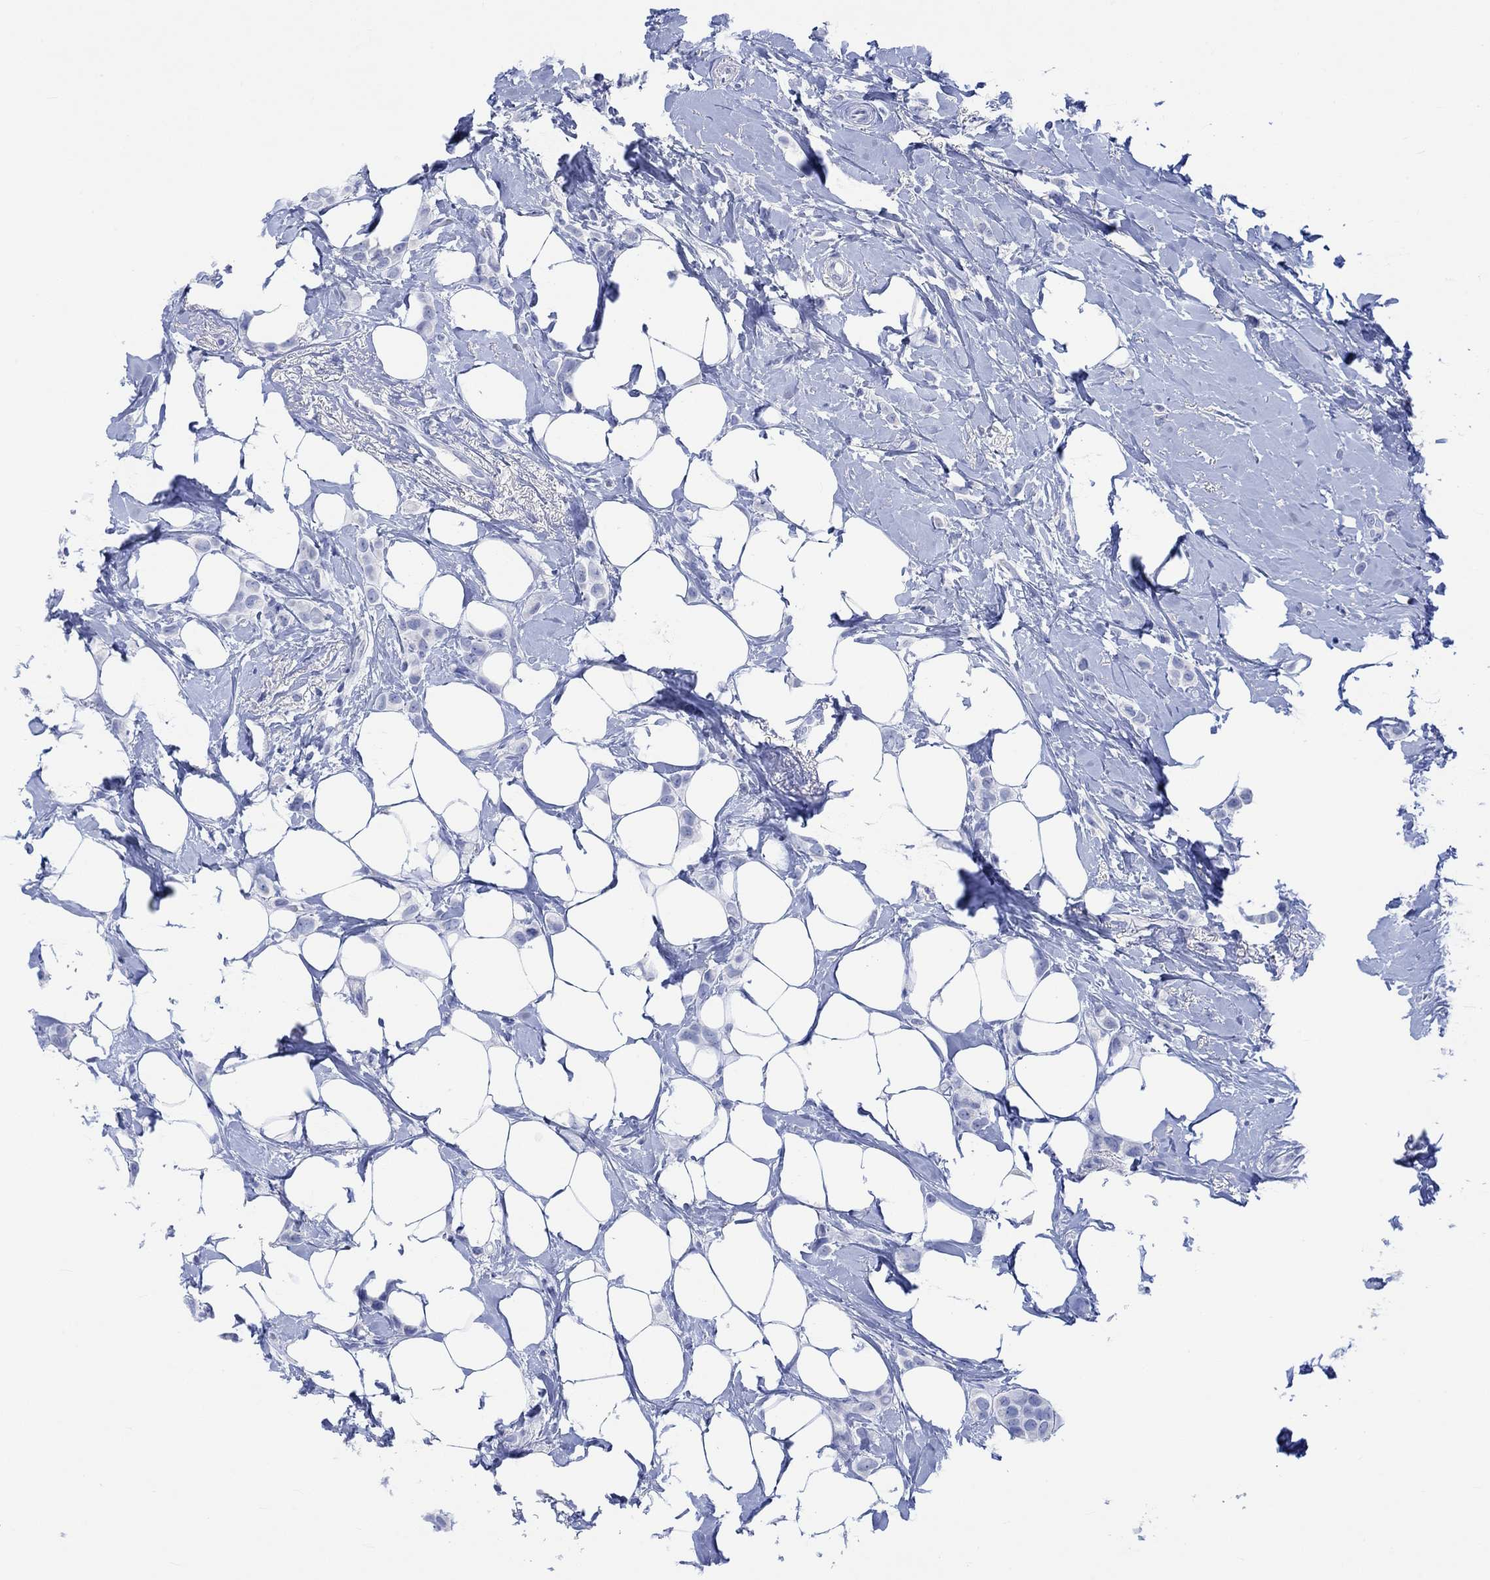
{"staining": {"intensity": "negative", "quantity": "none", "location": "none"}, "tissue": "breast cancer", "cell_type": "Tumor cells", "image_type": "cancer", "snomed": [{"axis": "morphology", "description": "Lobular carcinoma"}, {"axis": "topography", "description": "Breast"}], "caption": "Breast lobular carcinoma was stained to show a protein in brown. There is no significant staining in tumor cells. (DAB immunohistochemistry (IHC) visualized using brightfield microscopy, high magnification).", "gene": "CALCA", "patient": {"sex": "female", "age": 66}}